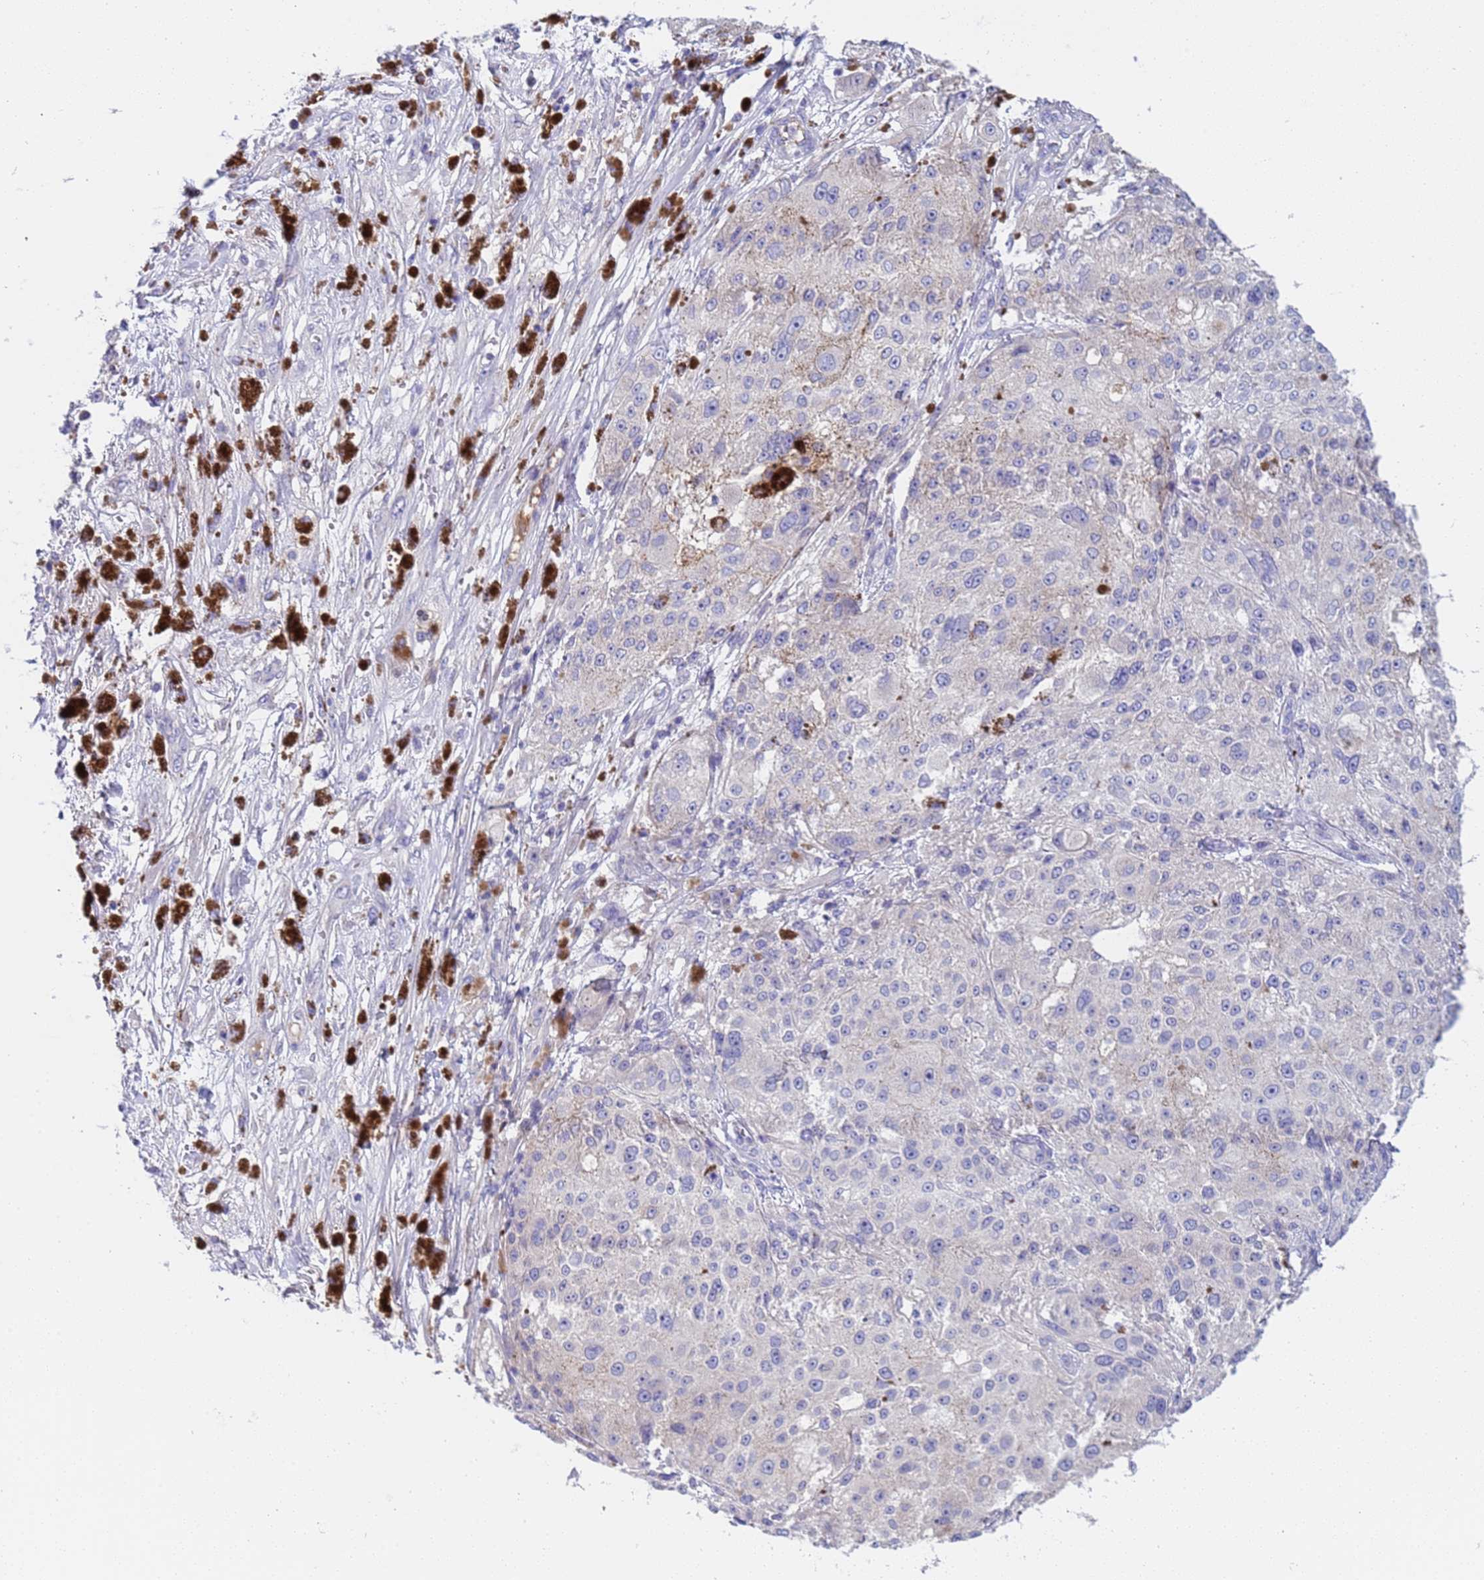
{"staining": {"intensity": "negative", "quantity": "none", "location": "none"}, "tissue": "melanoma", "cell_type": "Tumor cells", "image_type": "cancer", "snomed": [{"axis": "morphology", "description": "Necrosis, NOS"}, {"axis": "morphology", "description": "Malignant melanoma, NOS"}, {"axis": "topography", "description": "Skin"}], "caption": "A photomicrograph of malignant melanoma stained for a protein exhibits no brown staining in tumor cells. The staining is performed using DAB brown chromogen with nuclei counter-stained in using hematoxylin.", "gene": "C4orf46", "patient": {"sex": "female", "age": 87}}